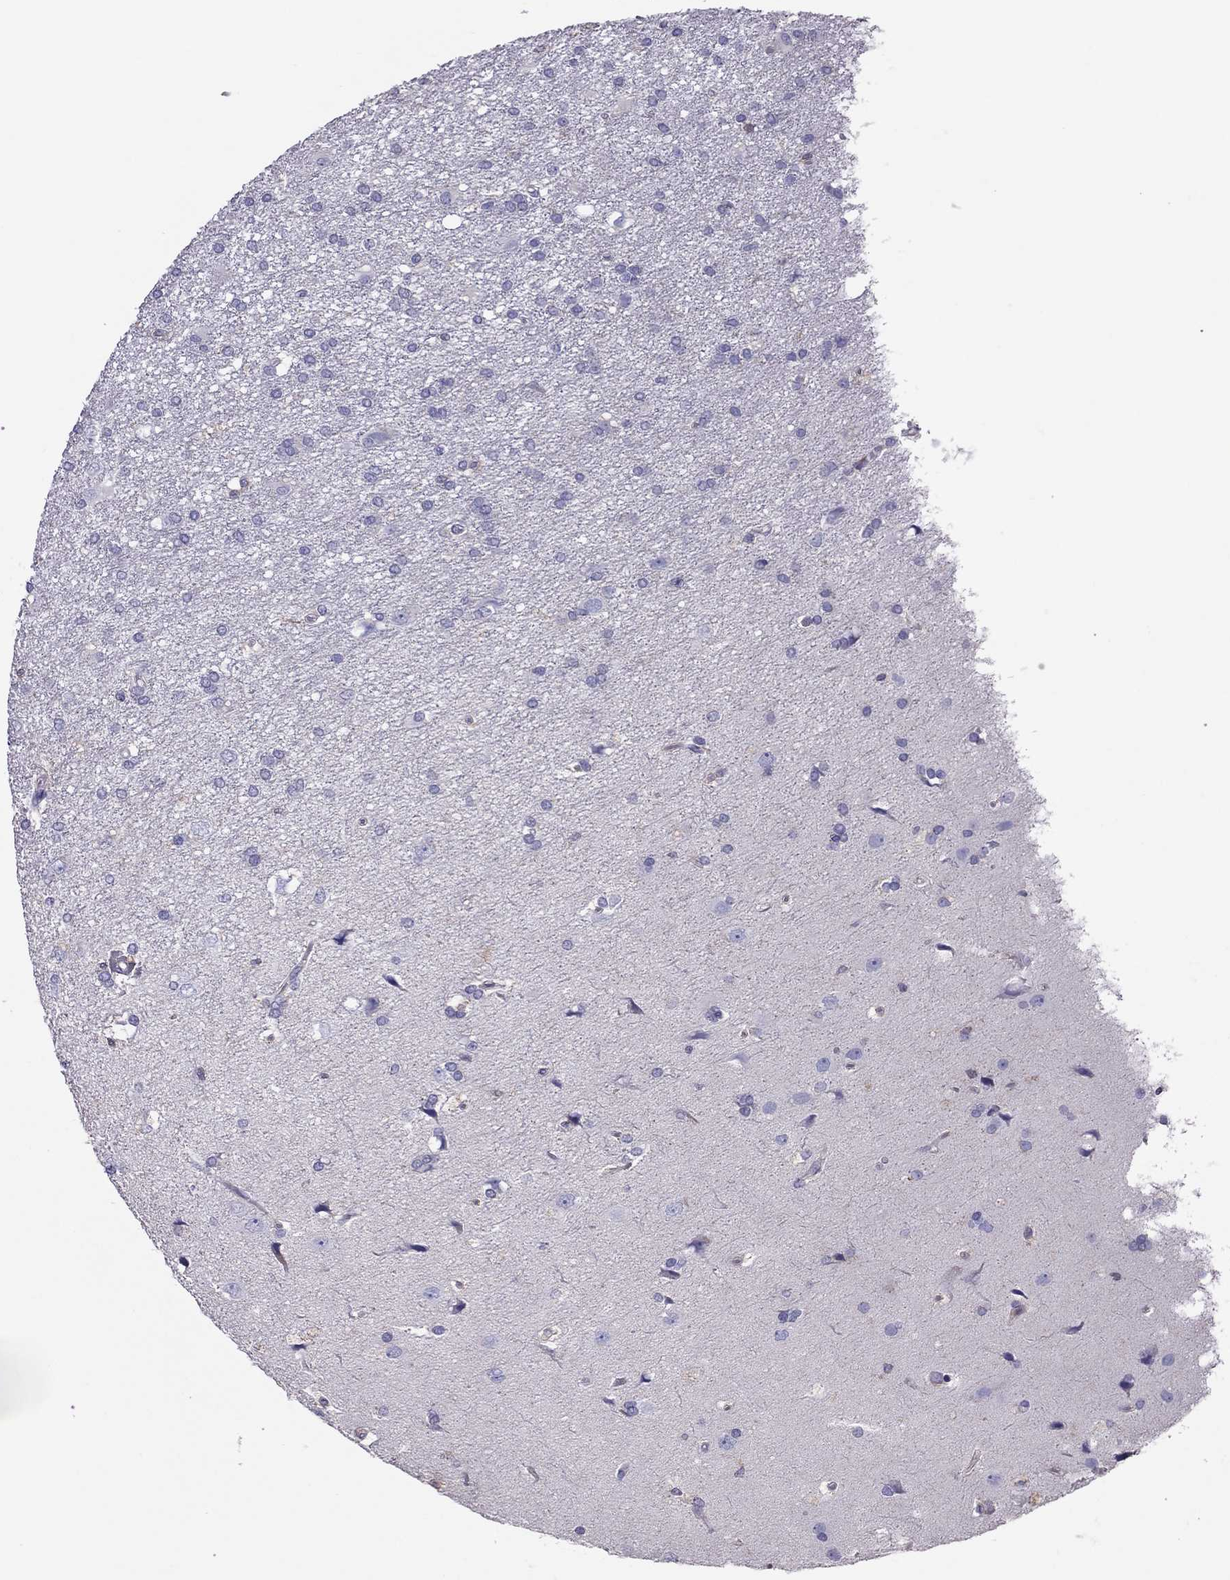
{"staining": {"intensity": "negative", "quantity": "none", "location": "none"}, "tissue": "glioma", "cell_type": "Tumor cells", "image_type": "cancer", "snomed": [{"axis": "morphology", "description": "Glioma, malignant, High grade"}, {"axis": "topography", "description": "Brain"}], "caption": "Protein analysis of glioma displays no significant expression in tumor cells. The staining is performed using DAB (3,3'-diaminobenzidine) brown chromogen with nuclei counter-stained in using hematoxylin.", "gene": "TEX22", "patient": {"sex": "female", "age": 63}}